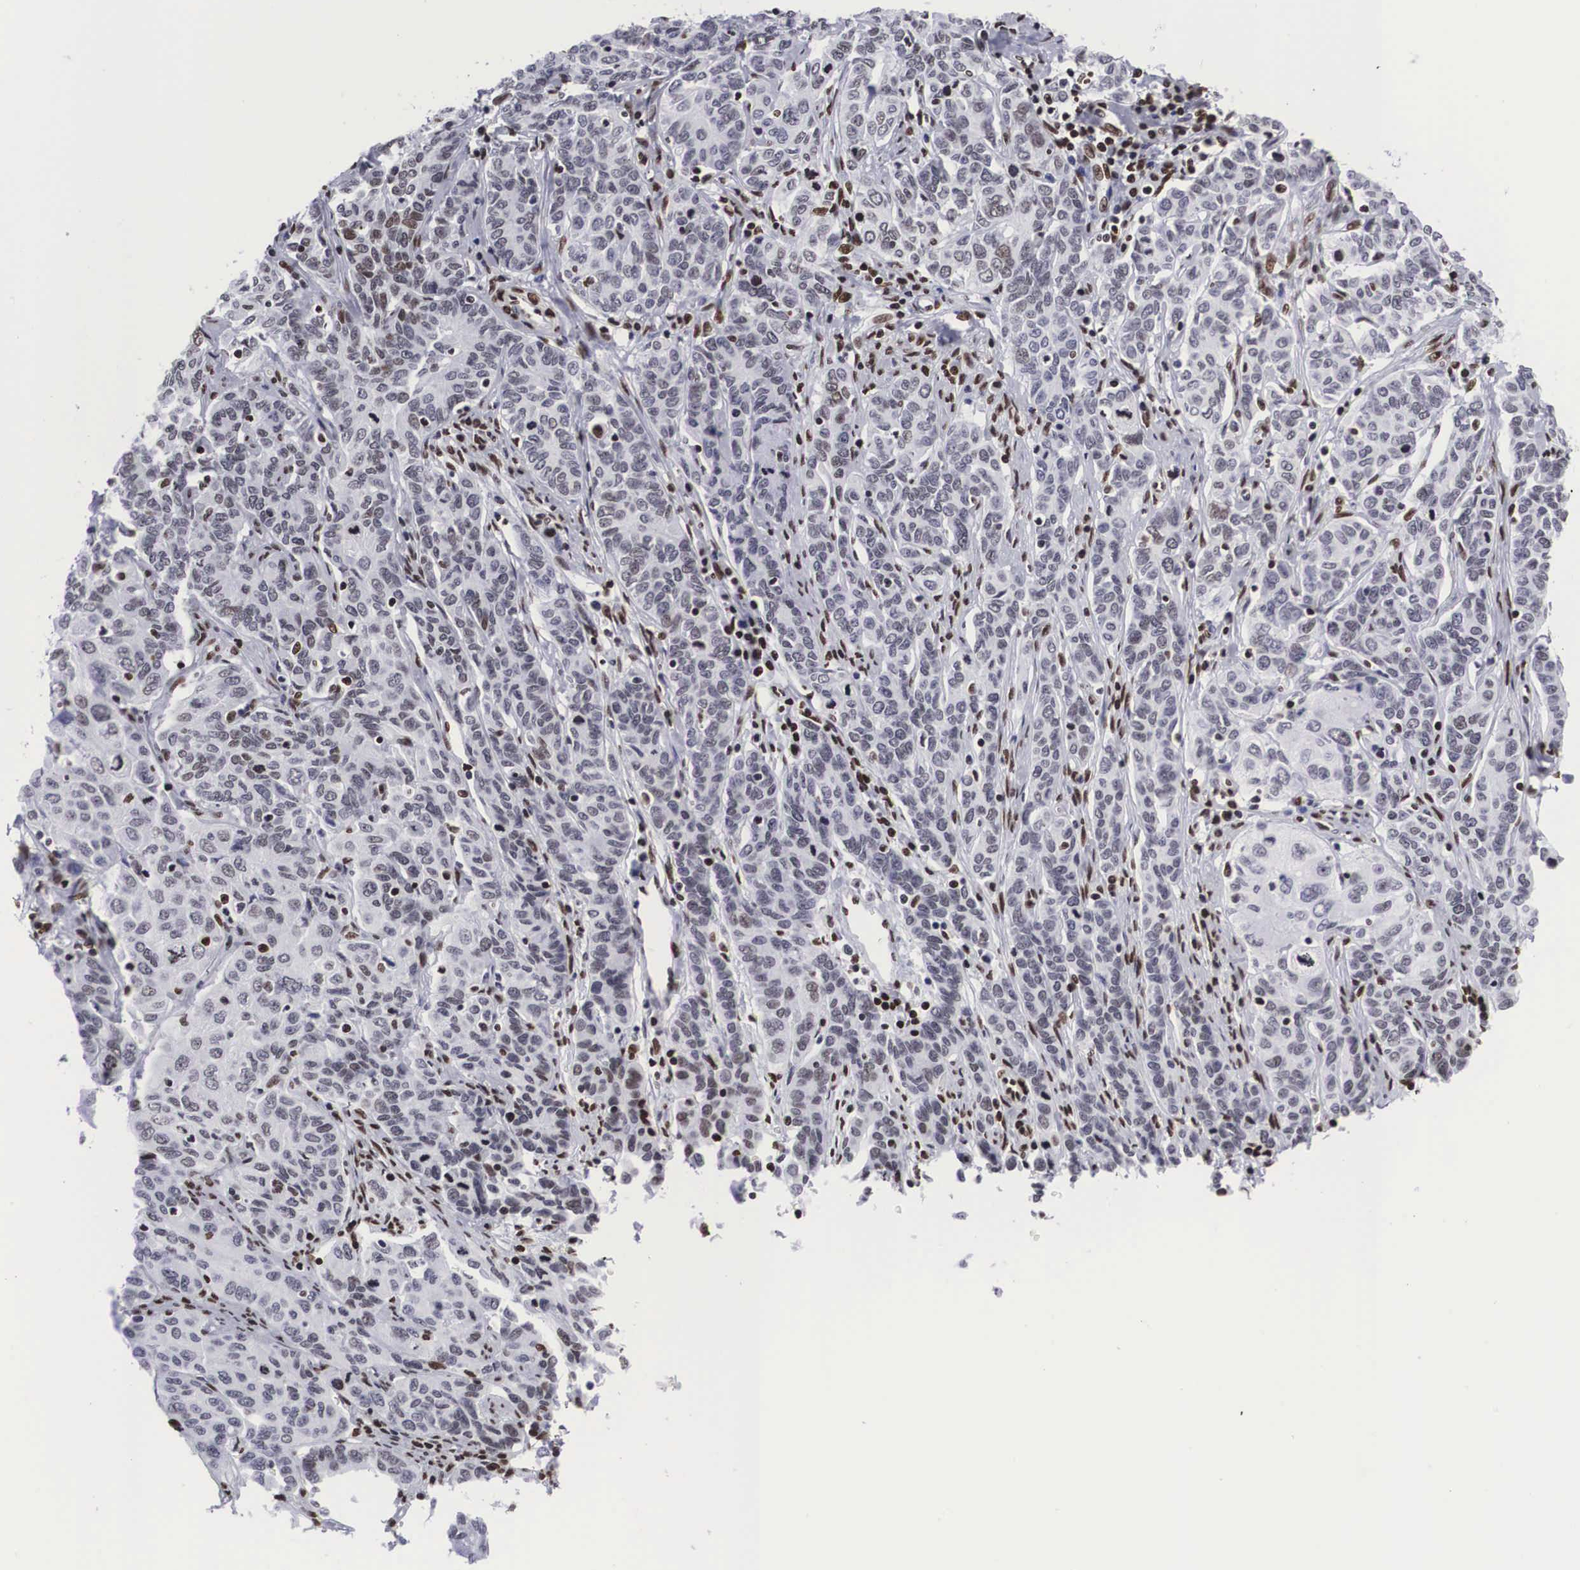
{"staining": {"intensity": "weak", "quantity": "25%-75%", "location": "nuclear"}, "tissue": "cervical cancer", "cell_type": "Tumor cells", "image_type": "cancer", "snomed": [{"axis": "morphology", "description": "Squamous cell carcinoma, NOS"}, {"axis": "topography", "description": "Cervix"}], "caption": "Tumor cells display low levels of weak nuclear staining in about 25%-75% of cells in human cervical squamous cell carcinoma.", "gene": "MECP2", "patient": {"sex": "female", "age": 38}}